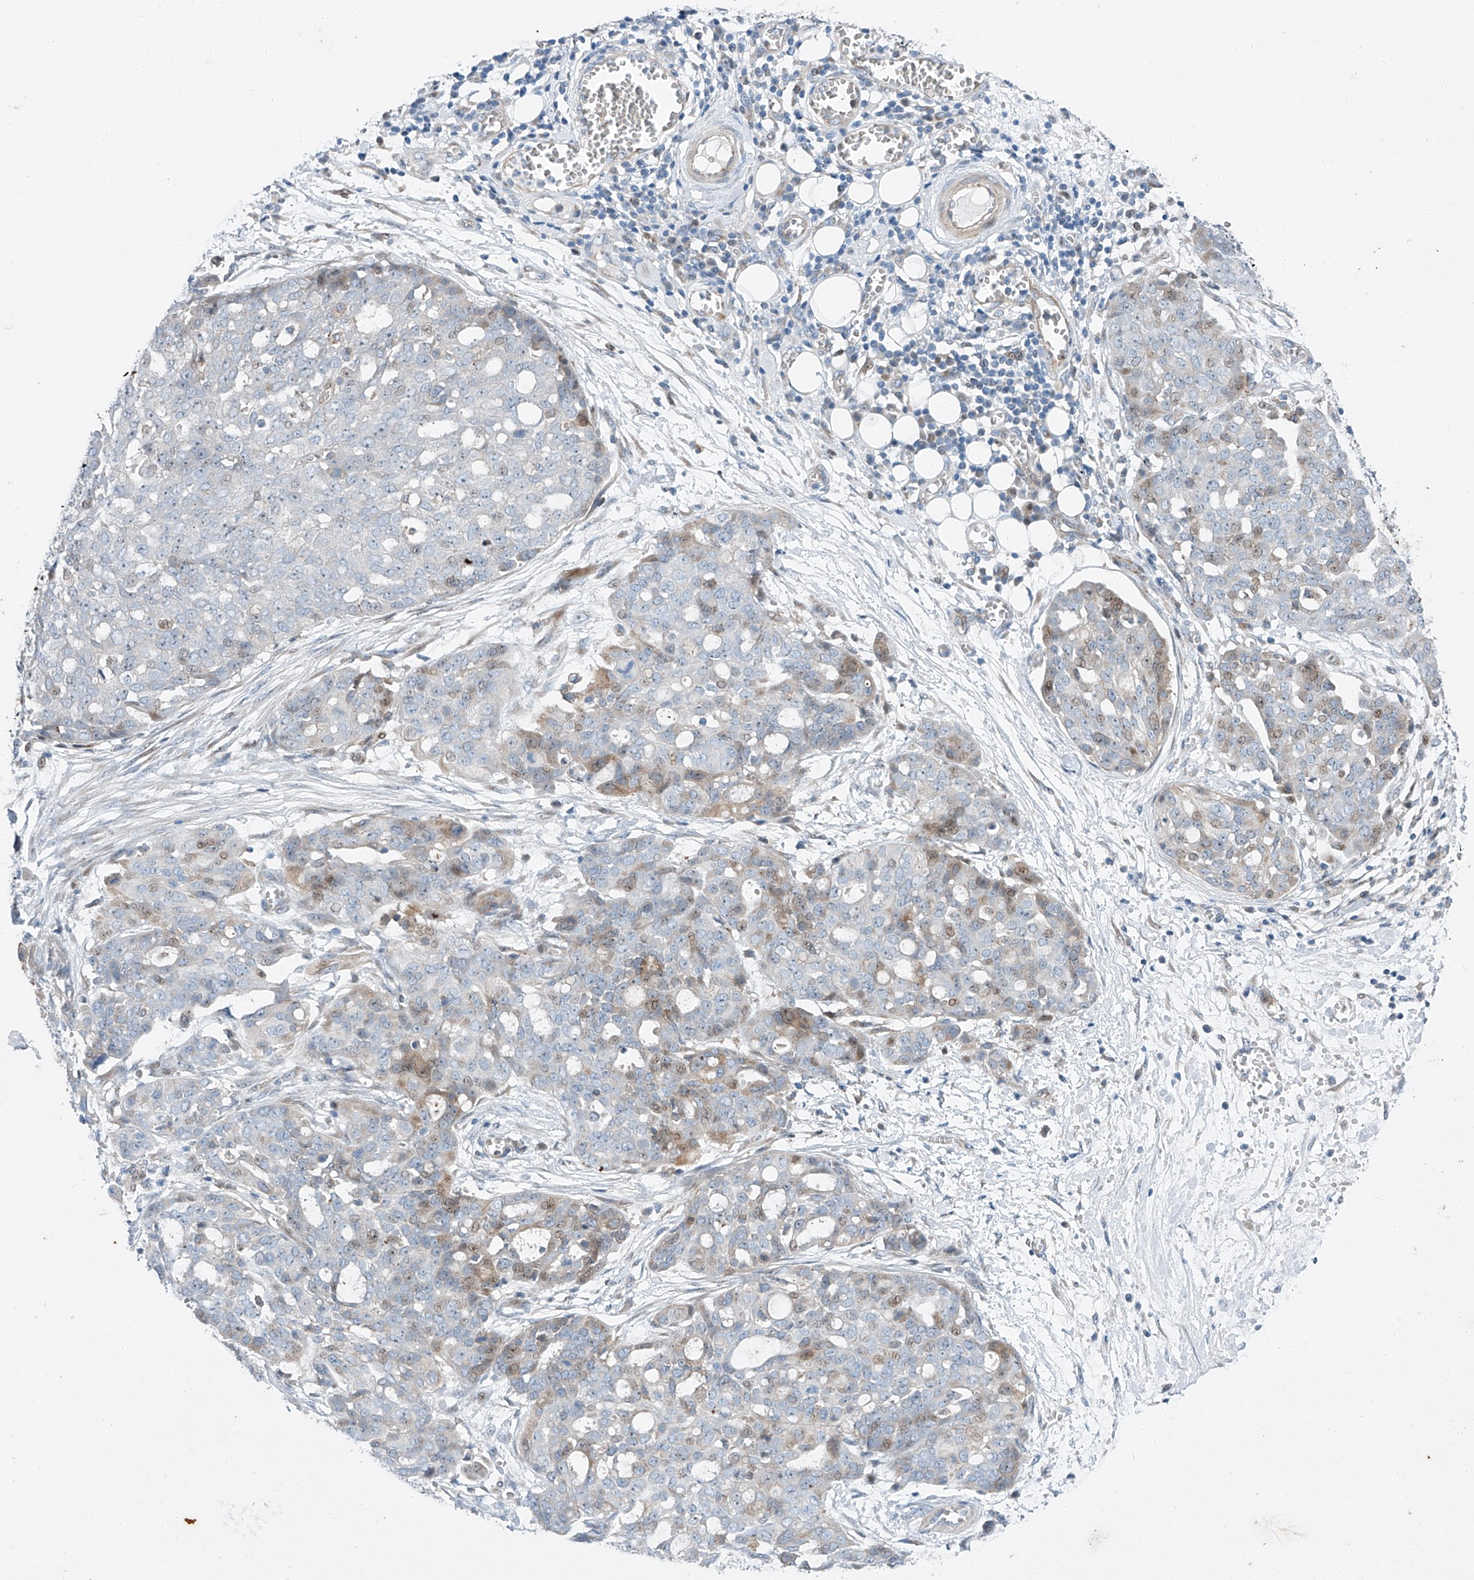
{"staining": {"intensity": "weak", "quantity": "<25%", "location": "cytoplasmic/membranous,nuclear"}, "tissue": "ovarian cancer", "cell_type": "Tumor cells", "image_type": "cancer", "snomed": [{"axis": "morphology", "description": "Cystadenocarcinoma, serous, NOS"}, {"axis": "topography", "description": "Soft tissue"}, {"axis": "topography", "description": "Ovary"}], "caption": "DAB (3,3'-diaminobenzidine) immunohistochemical staining of human ovarian cancer (serous cystadenocarcinoma) reveals no significant positivity in tumor cells.", "gene": "CLDND1", "patient": {"sex": "female", "age": 57}}